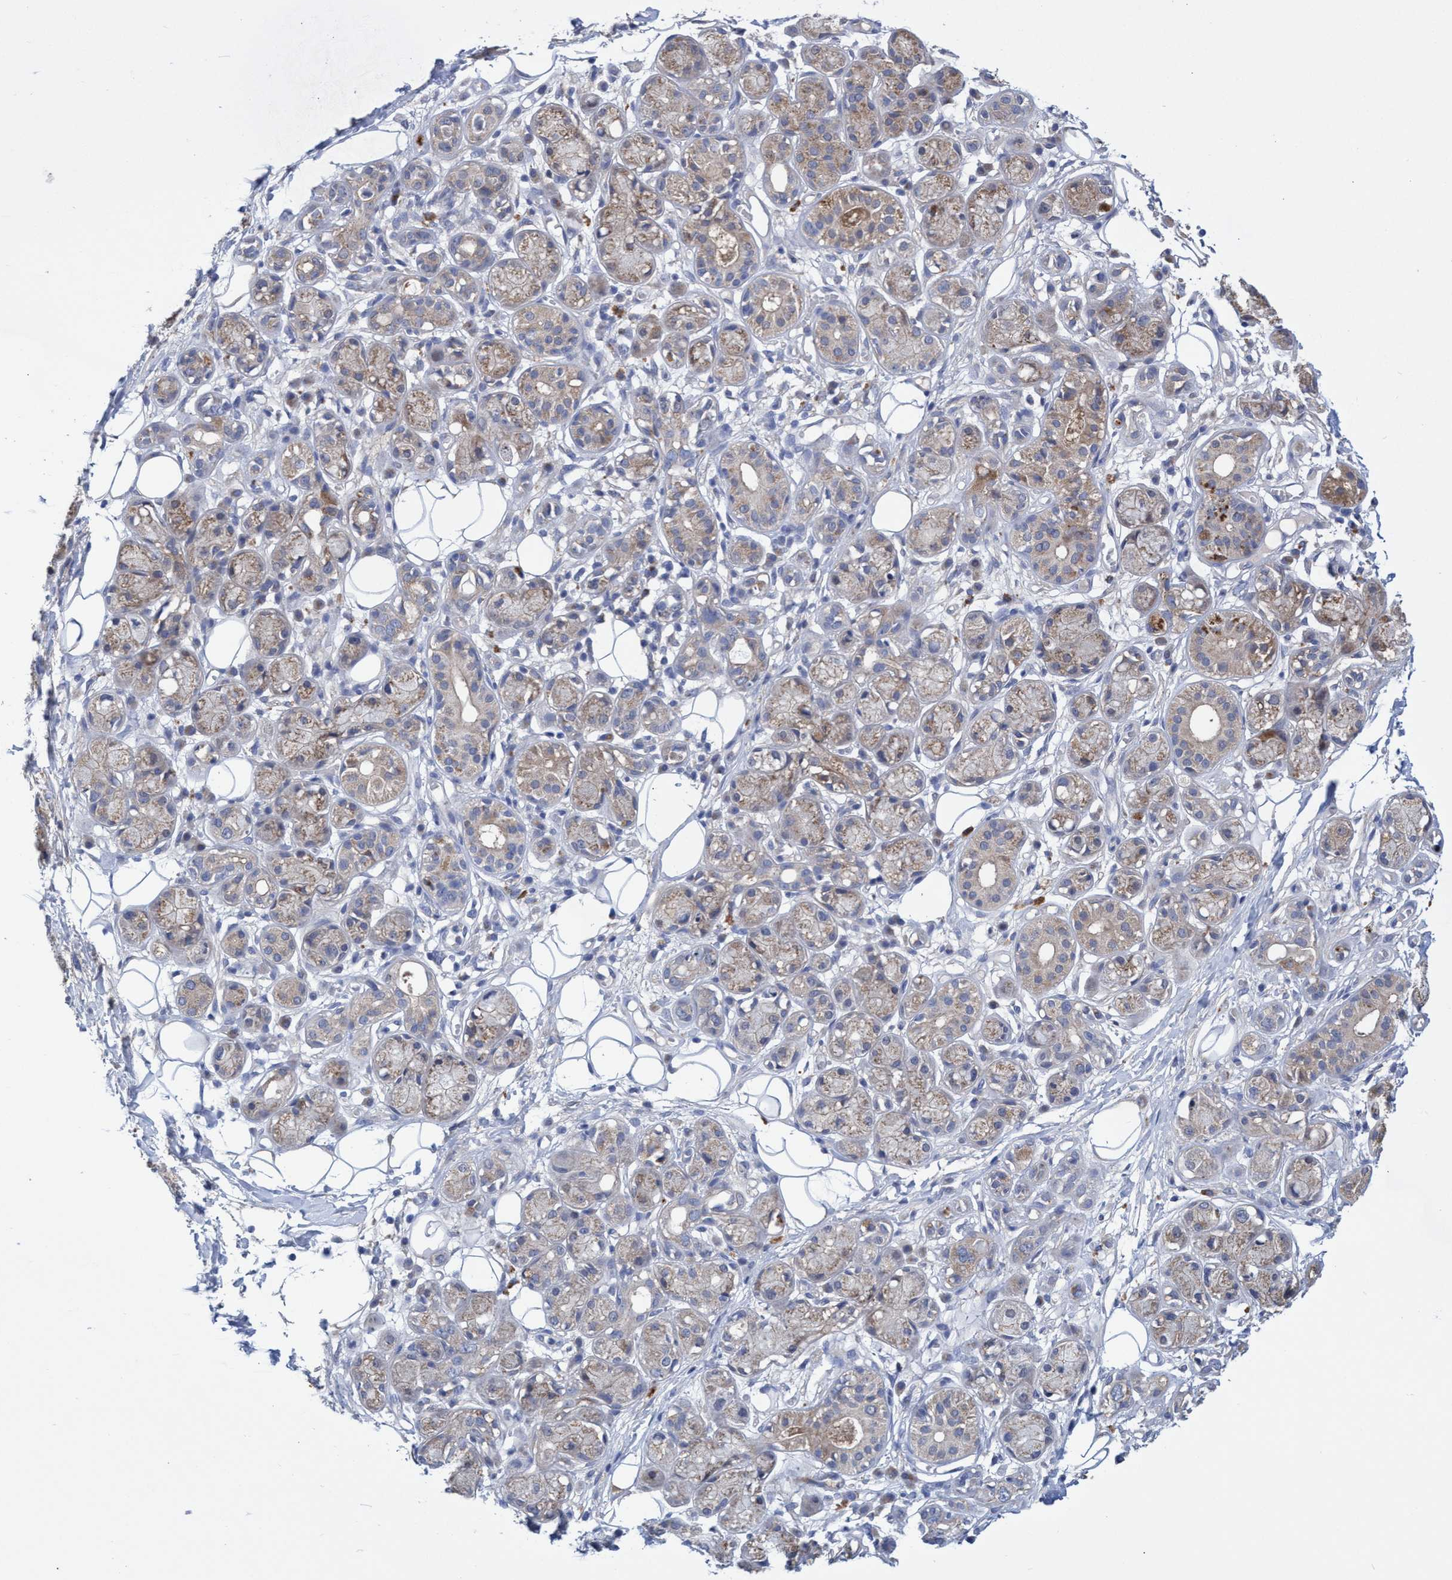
{"staining": {"intensity": "negative", "quantity": "none", "location": "none"}, "tissue": "adipose tissue", "cell_type": "Adipocytes", "image_type": "normal", "snomed": [{"axis": "morphology", "description": "Normal tissue, NOS"}, {"axis": "morphology", "description": "Inflammation, NOS"}, {"axis": "topography", "description": "Salivary gland"}, {"axis": "topography", "description": "Peripheral nerve tissue"}], "caption": "Adipocytes show no significant positivity in benign adipose tissue.", "gene": "SVEP1", "patient": {"sex": "female", "age": 75}}